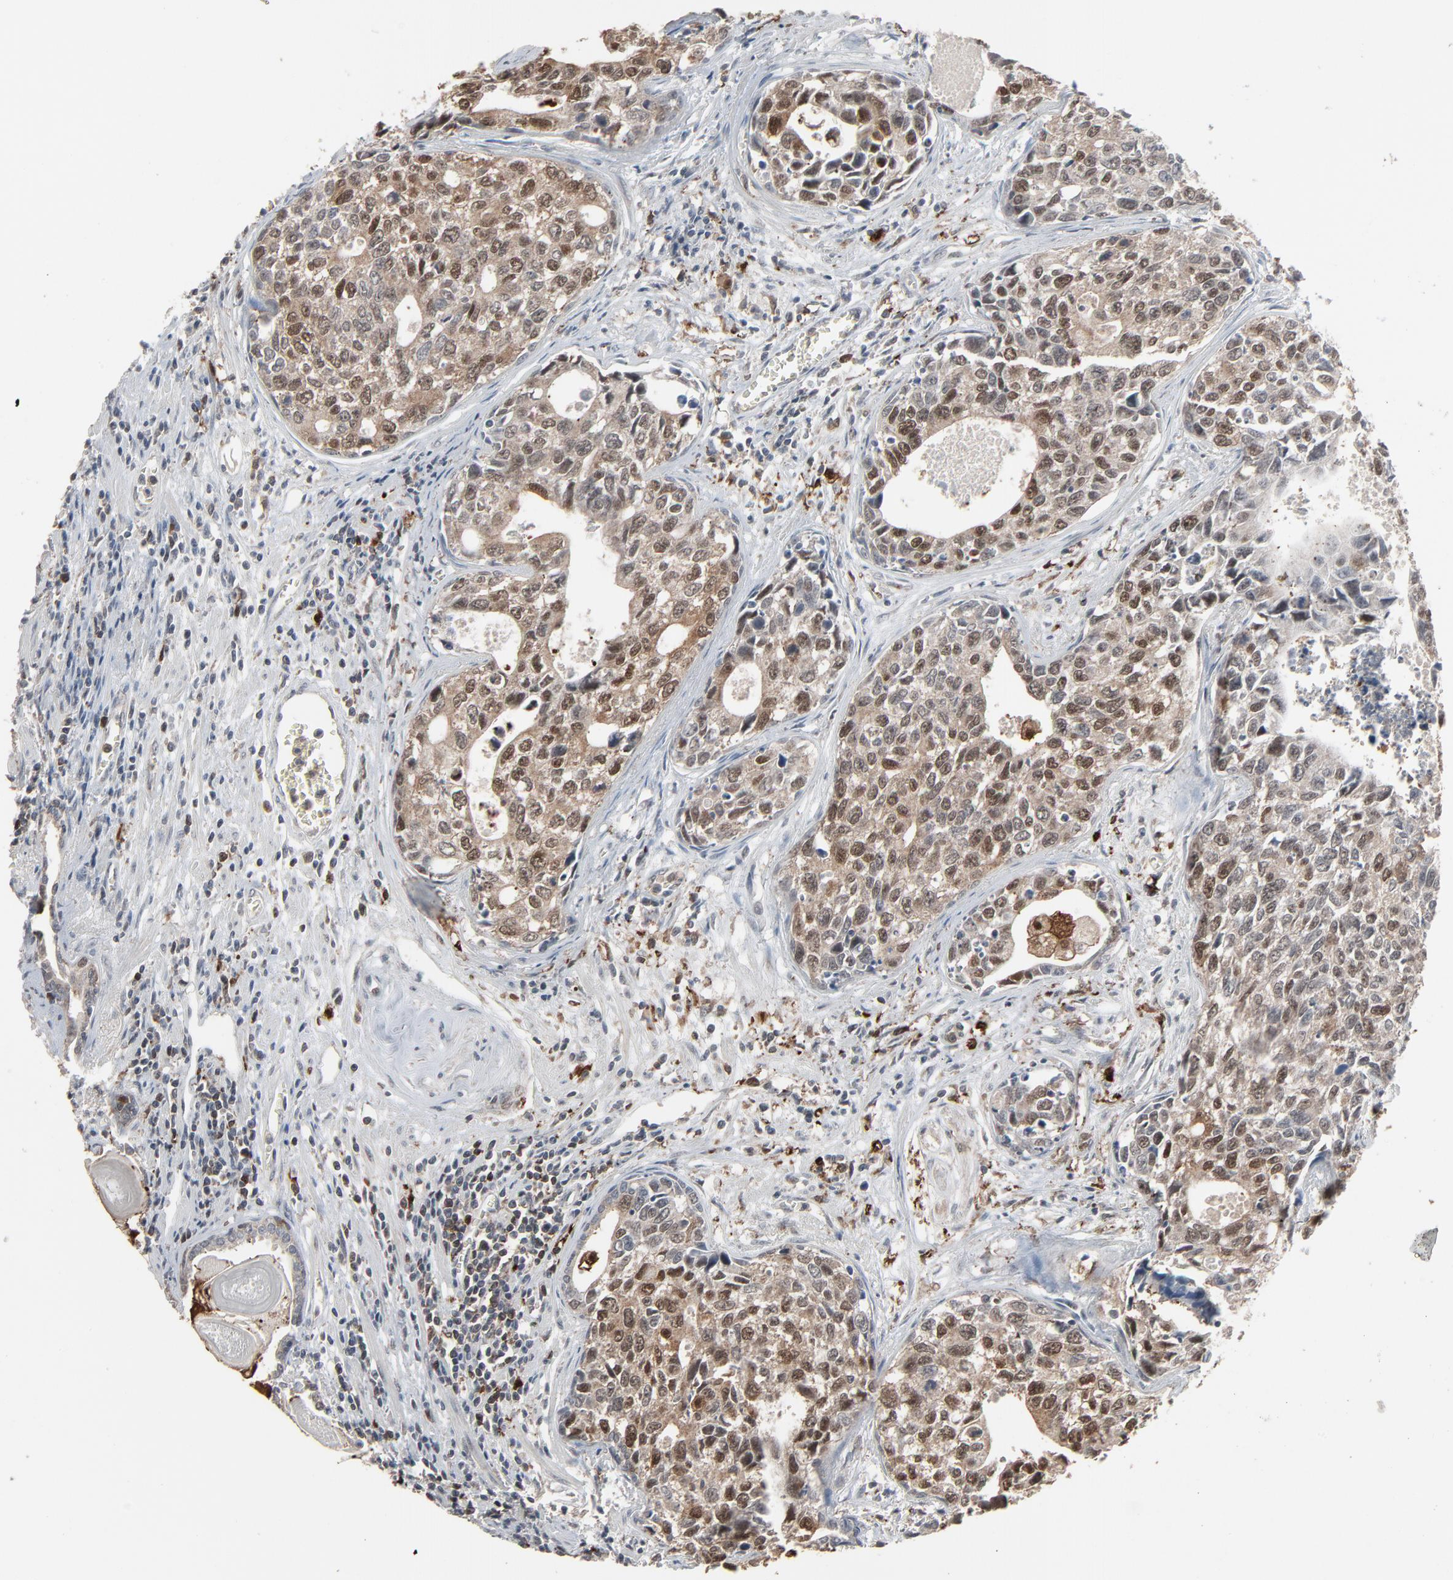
{"staining": {"intensity": "weak", "quantity": ">75%", "location": "cytoplasmic/membranous"}, "tissue": "urothelial cancer", "cell_type": "Tumor cells", "image_type": "cancer", "snomed": [{"axis": "morphology", "description": "Urothelial carcinoma, High grade"}, {"axis": "topography", "description": "Urinary bladder"}], "caption": "Immunohistochemistry photomicrograph of neoplastic tissue: human high-grade urothelial carcinoma stained using IHC demonstrates low levels of weak protein expression localized specifically in the cytoplasmic/membranous of tumor cells, appearing as a cytoplasmic/membranous brown color.", "gene": "DOCK8", "patient": {"sex": "male", "age": 81}}